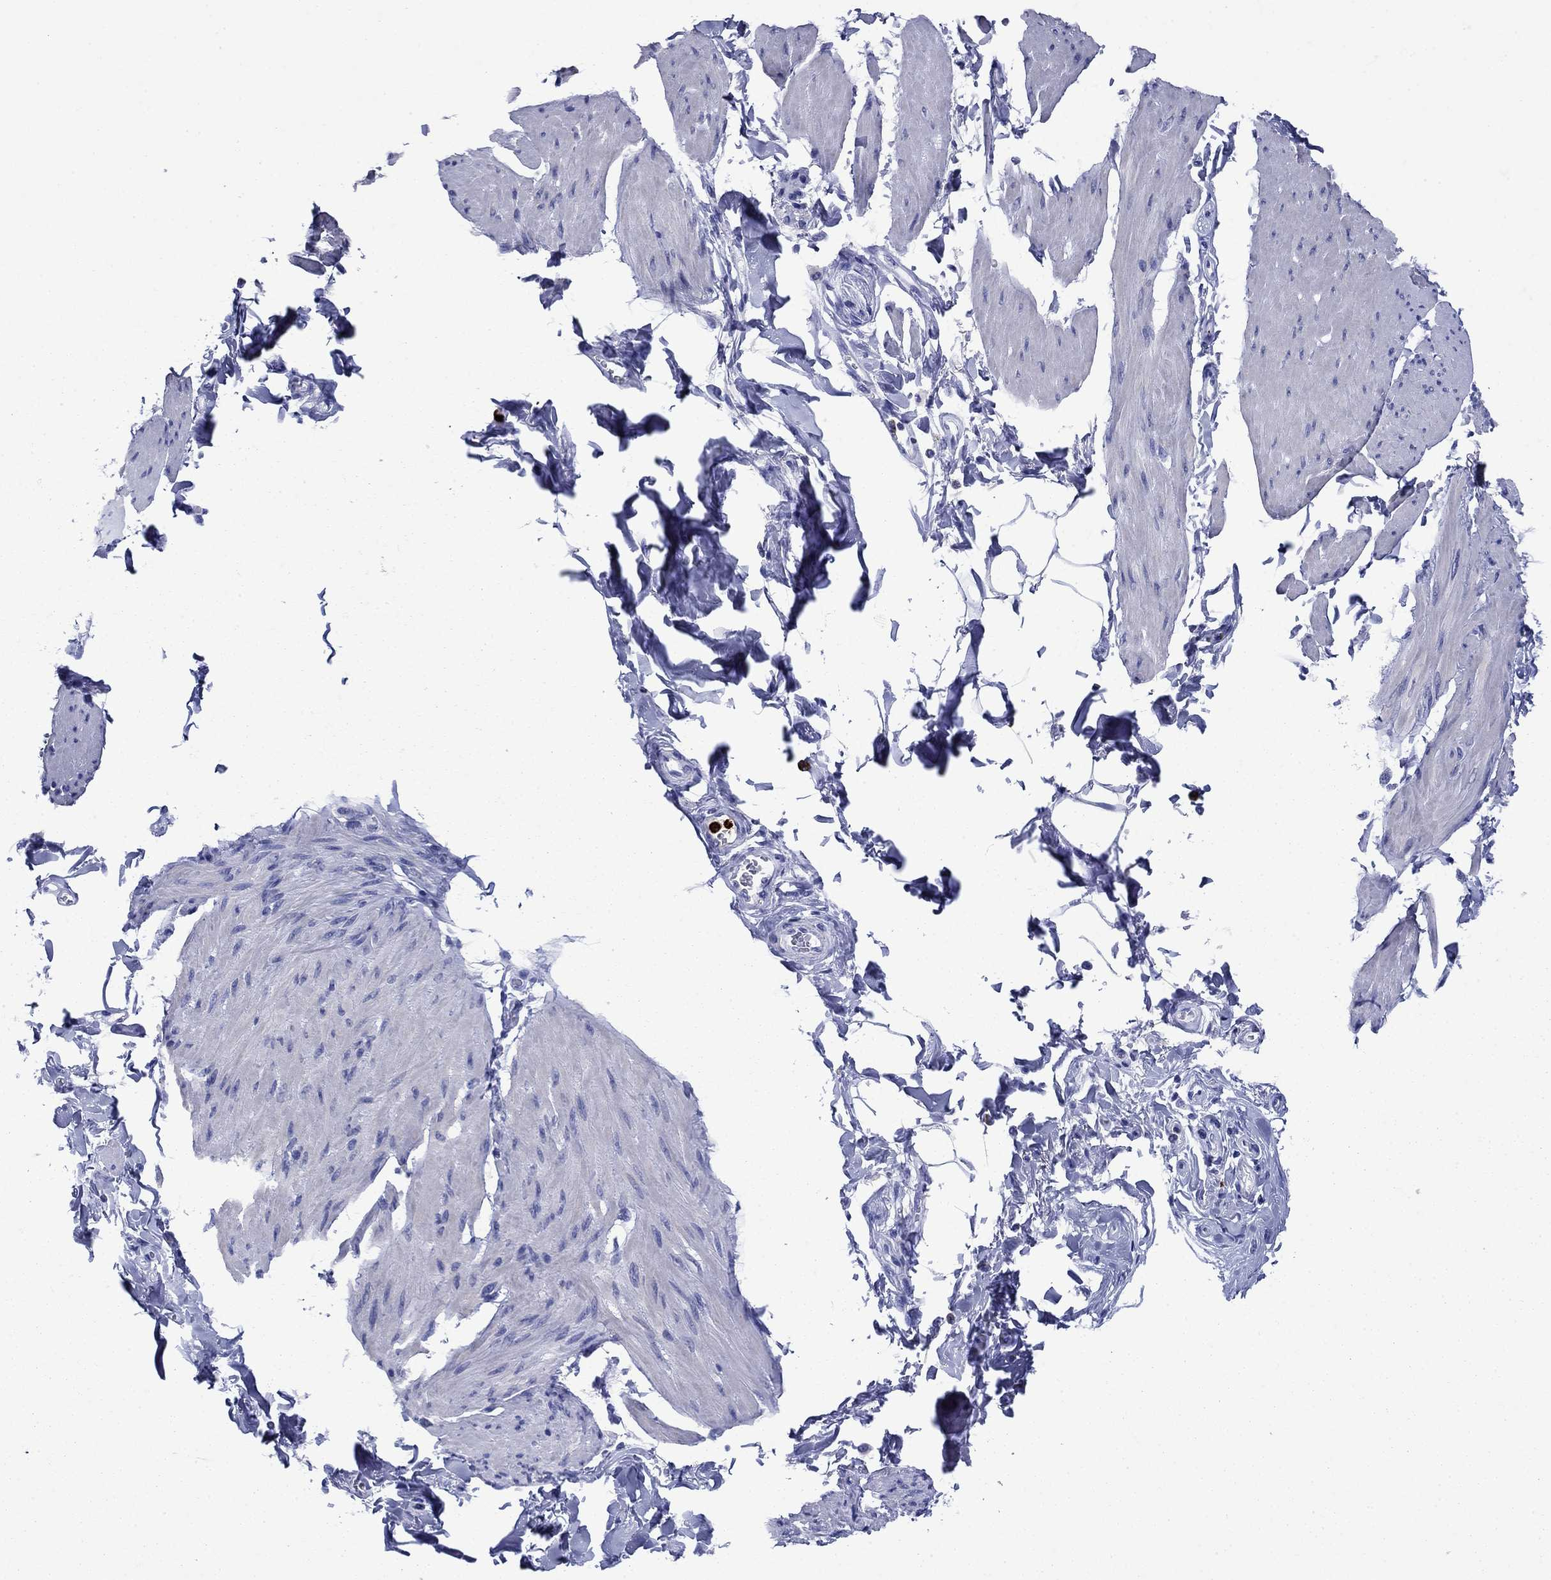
{"staining": {"intensity": "negative", "quantity": "none", "location": "none"}, "tissue": "smooth muscle", "cell_type": "Smooth muscle cells", "image_type": "normal", "snomed": [{"axis": "morphology", "description": "Normal tissue, NOS"}, {"axis": "topography", "description": "Adipose tissue"}, {"axis": "topography", "description": "Smooth muscle"}, {"axis": "topography", "description": "Peripheral nerve tissue"}], "caption": "The histopathology image displays no staining of smooth muscle cells in benign smooth muscle.", "gene": "AZU1", "patient": {"sex": "male", "age": 83}}